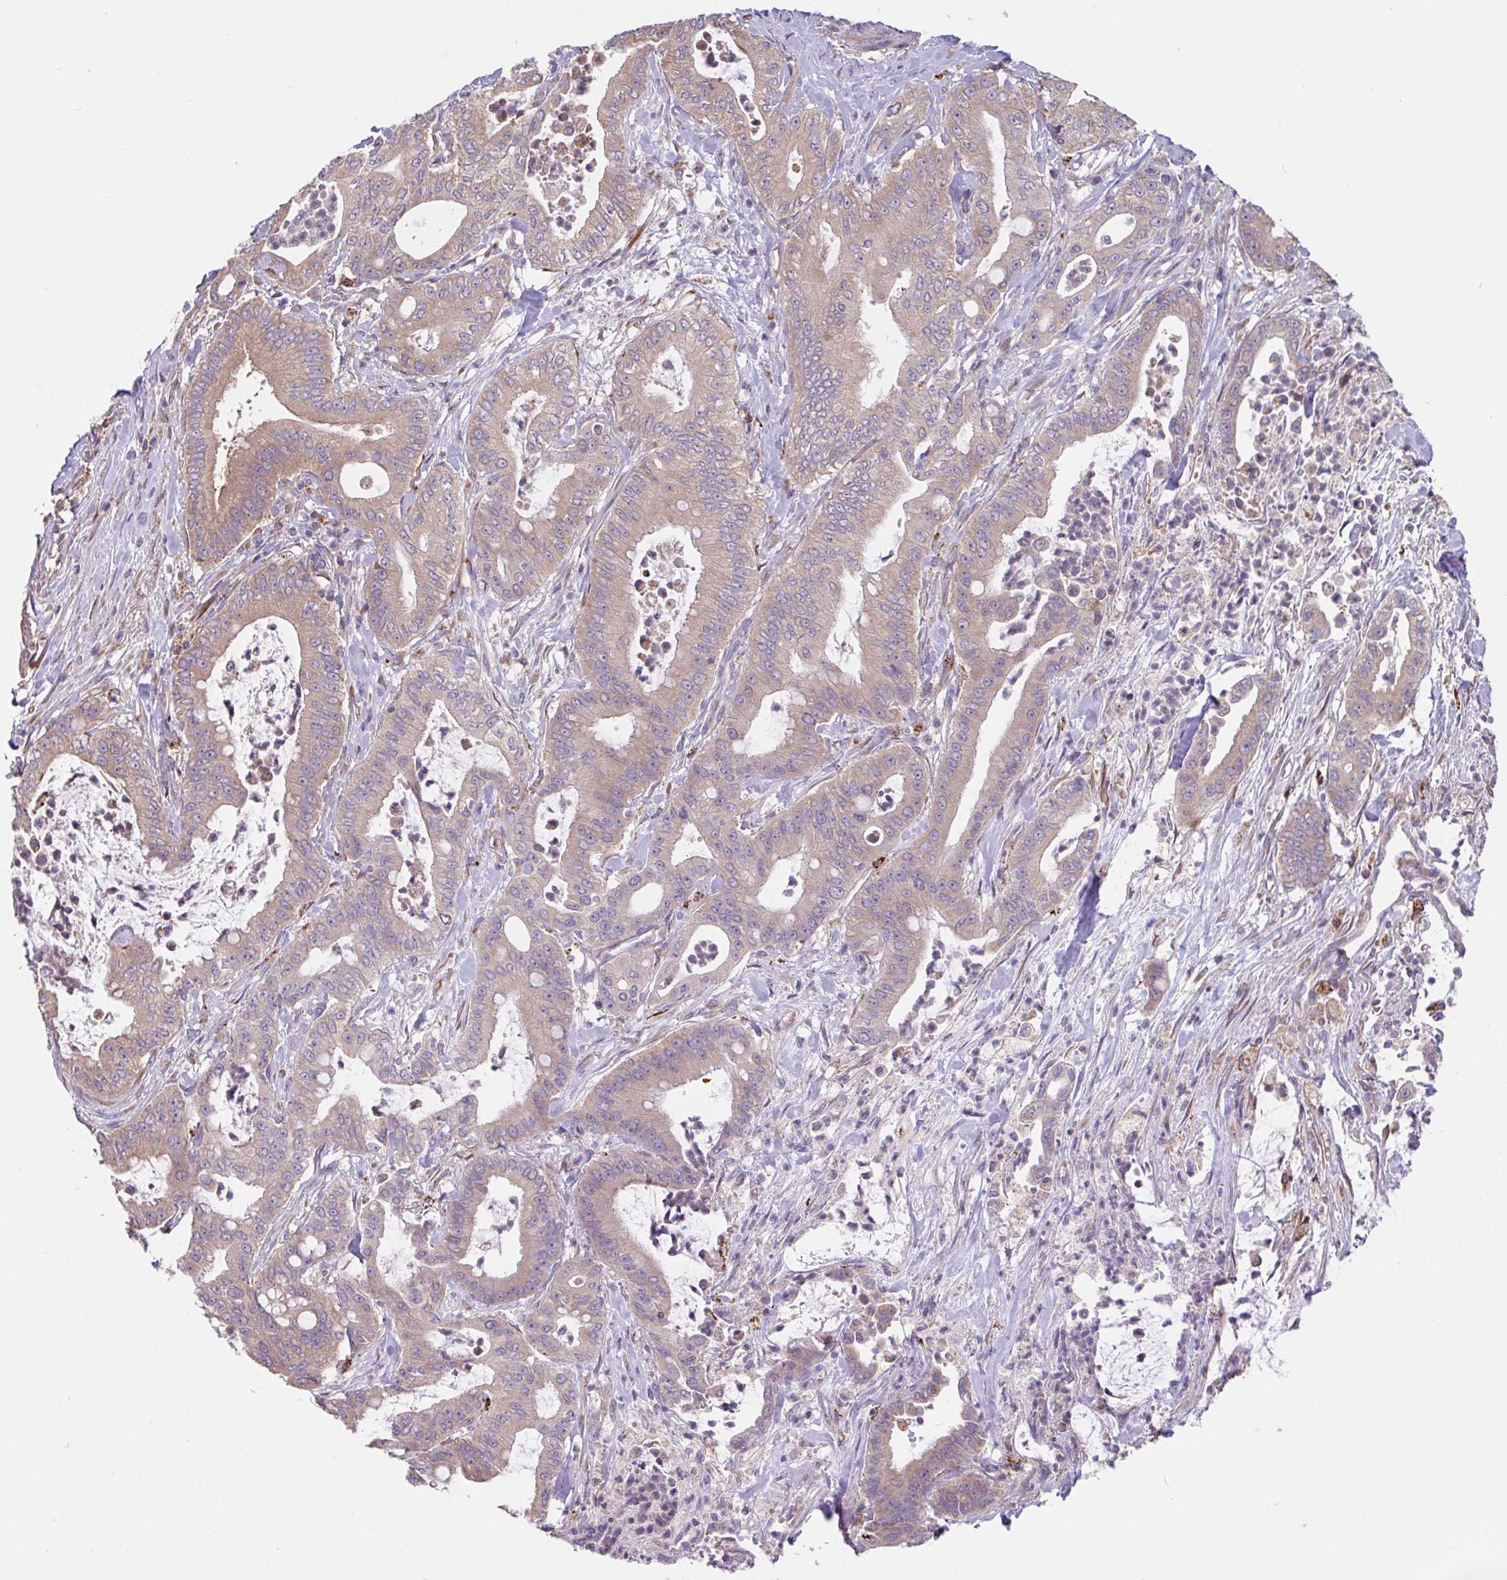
{"staining": {"intensity": "weak", "quantity": ">75%", "location": "cytoplasmic/membranous"}, "tissue": "pancreatic cancer", "cell_type": "Tumor cells", "image_type": "cancer", "snomed": [{"axis": "morphology", "description": "Adenocarcinoma, NOS"}, {"axis": "topography", "description": "Pancreas"}], "caption": "This image reveals immunohistochemistry (IHC) staining of pancreatic cancer (adenocarcinoma), with low weak cytoplasmic/membranous staining in approximately >75% of tumor cells.", "gene": "RALBP1", "patient": {"sex": "male", "age": 71}}